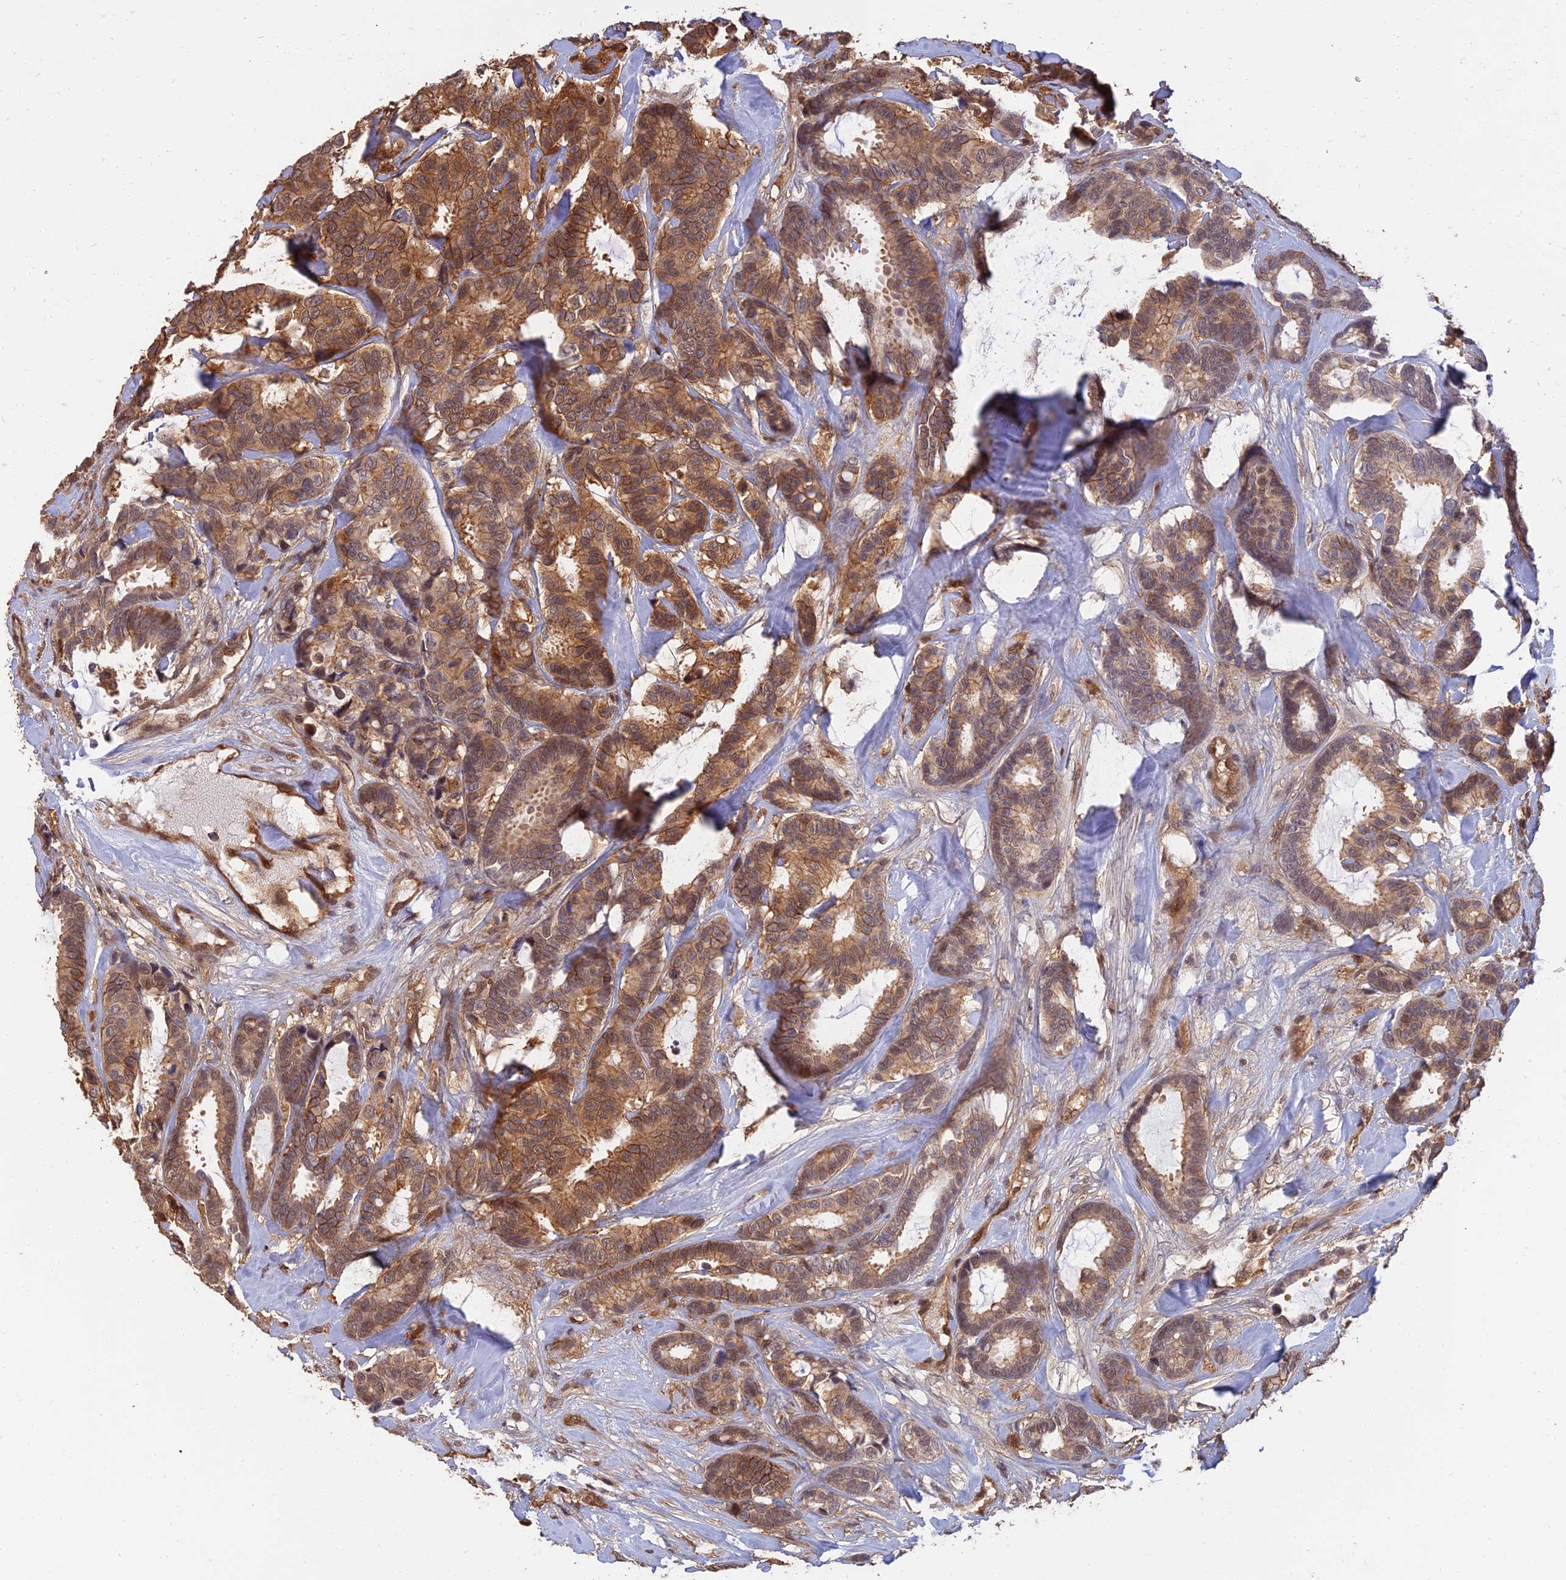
{"staining": {"intensity": "moderate", "quantity": ">75%", "location": "cytoplasmic/membranous"}, "tissue": "breast cancer", "cell_type": "Tumor cells", "image_type": "cancer", "snomed": [{"axis": "morphology", "description": "Duct carcinoma"}, {"axis": "topography", "description": "Breast"}], "caption": "Approximately >75% of tumor cells in breast cancer demonstrate moderate cytoplasmic/membranous protein positivity as visualized by brown immunohistochemical staining.", "gene": "LRRN3", "patient": {"sex": "female", "age": 87}}